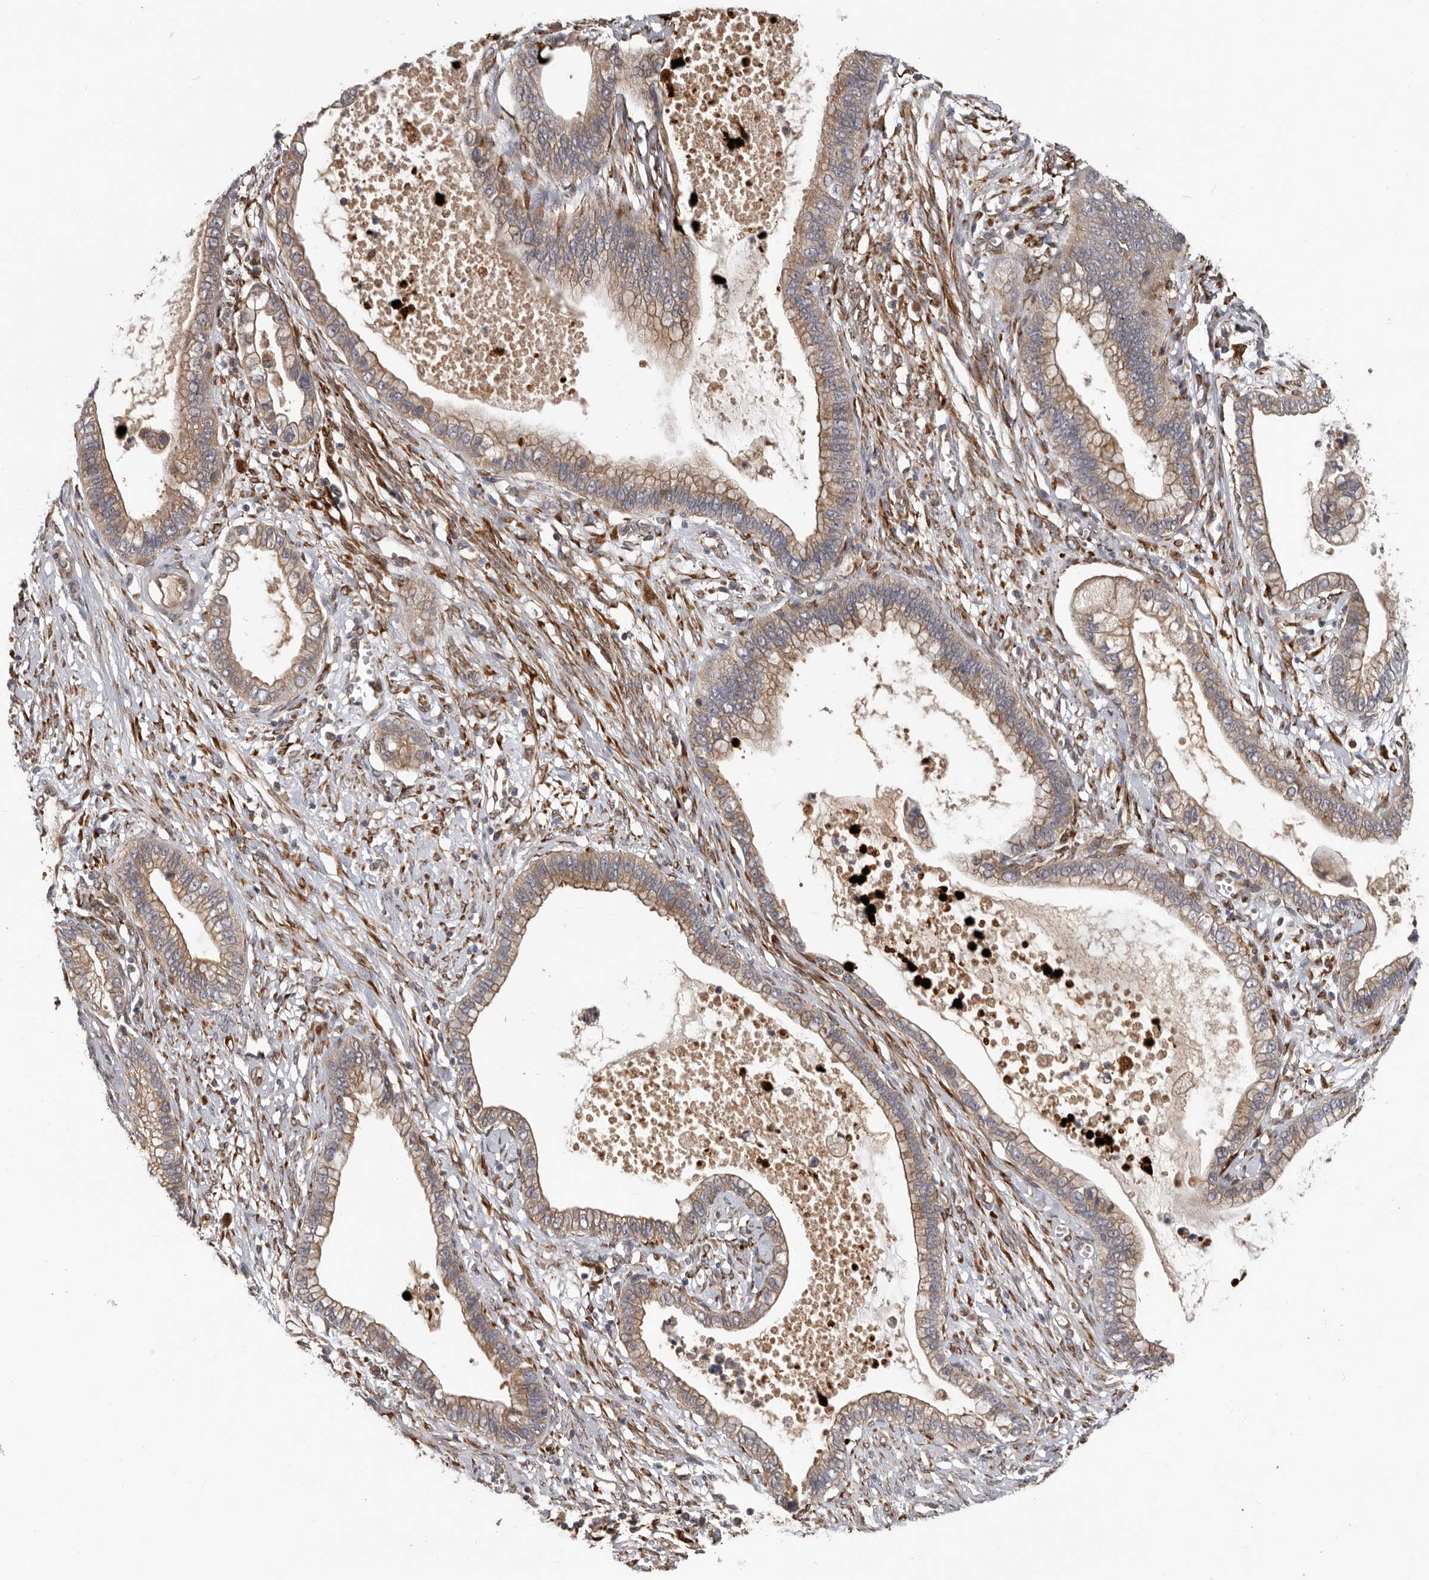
{"staining": {"intensity": "moderate", "quantity": ">75%", "location": "cytoplasmic/membranous"}, "tissue": "cervical cancer", "cell_type": "Tumor cells", "image_type": "cancer", "snomed": [{"axis": "morphology", "description": "Adenocarcinoma, NOS"}, {"axis": "topography", "description": "Cervix"}], "caption": "There is medium levels of moderate cytoplasmic/membranous staining in tumor cells of cervical adenocarcinoma, as demonstrated by immunohistochemical staining (brown color).", "gene": "MTF1", "patient": {"sex": "female", "age": 44}}